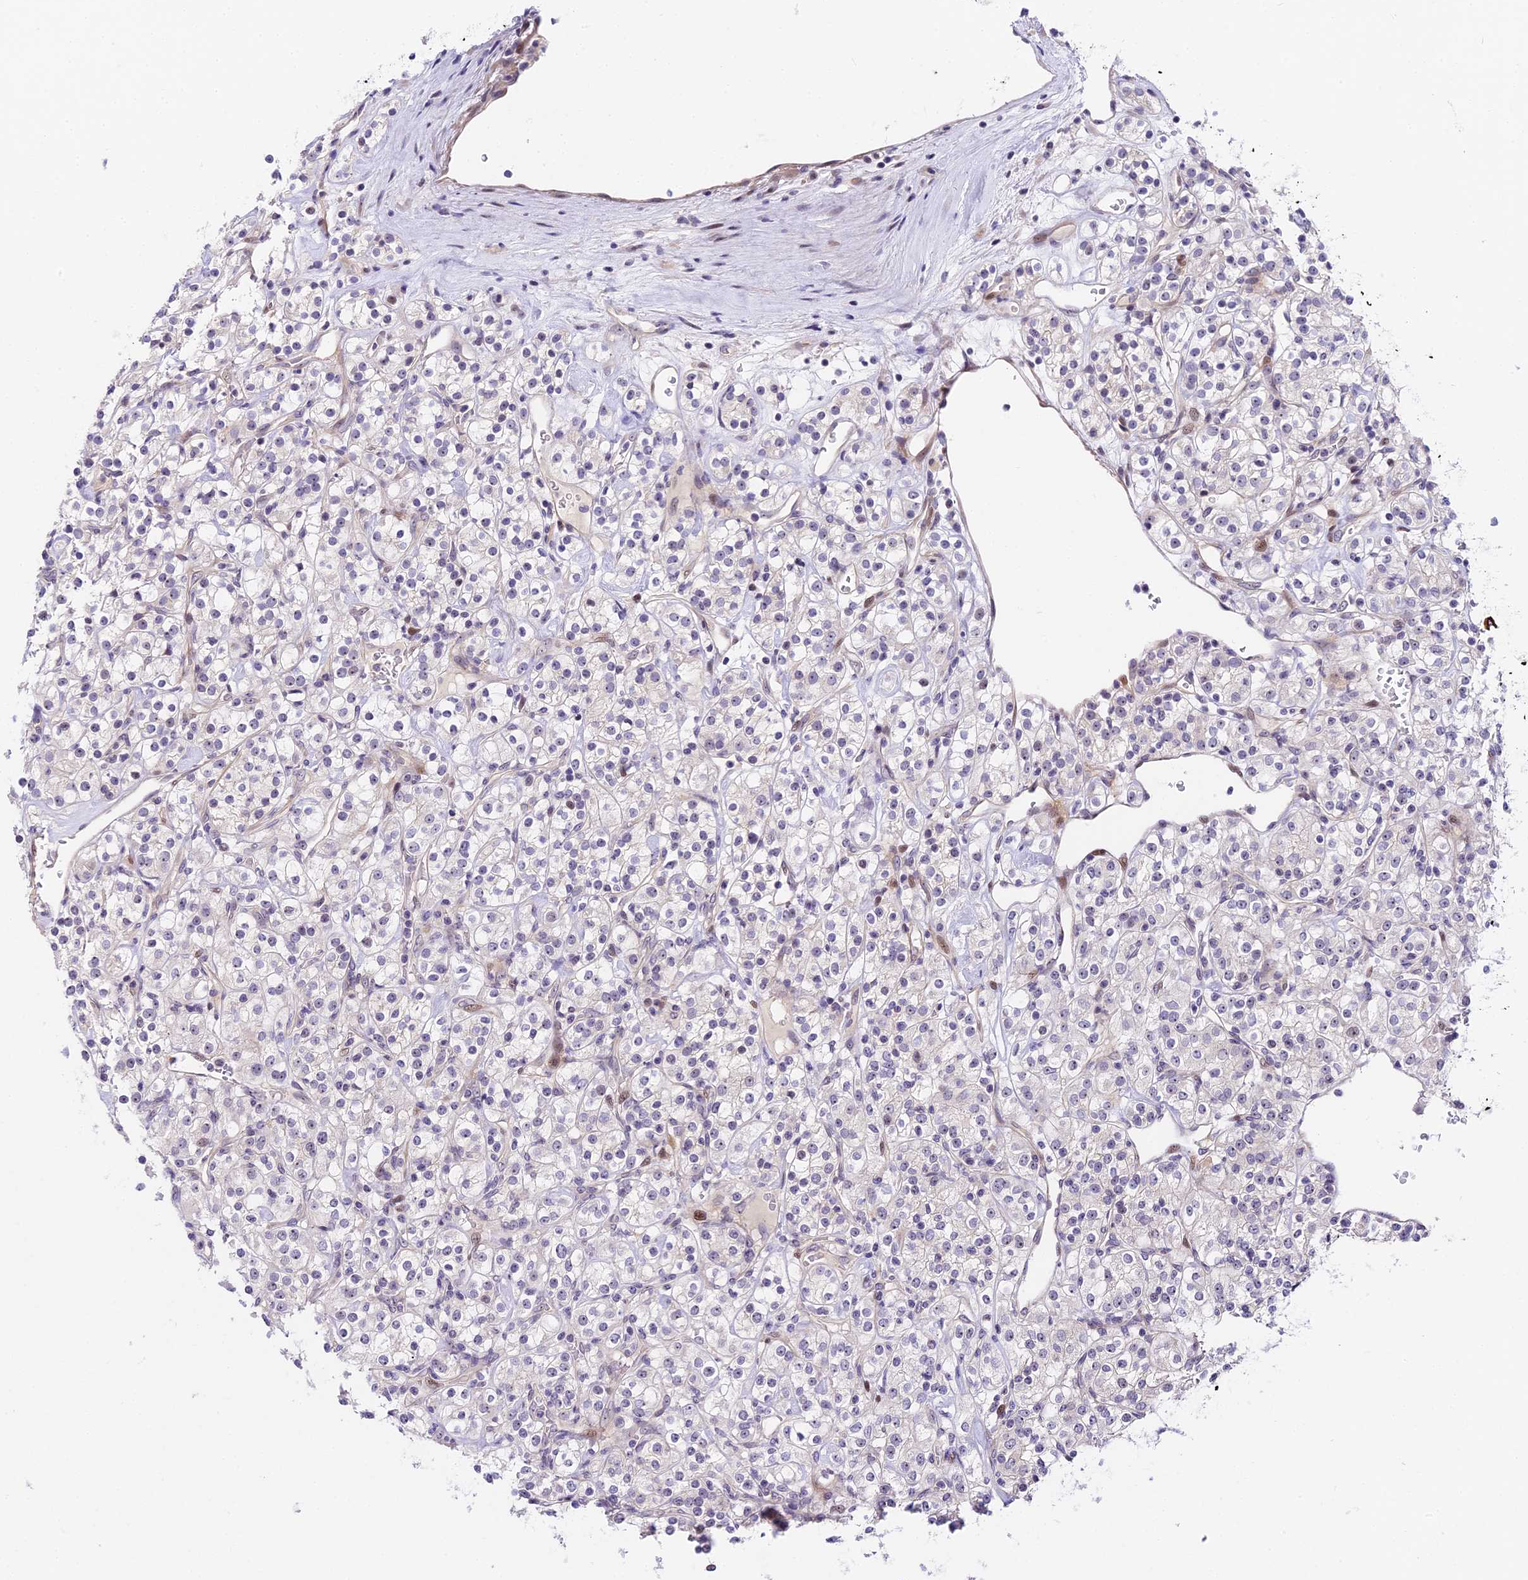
{"staining": {"intensity": "moderate", "quantity": "<25%", "location": "nuclear"}, "tissue": "renal cancer", "cell_type": "Tumor cells", "image_type": "cancer", "snomed": [{"axis": "morphology", "description": "Adenocarcinoma, NOS"}, {"axis": "topography", "description": "Kidney"}], "caption": "Human adenocarcinoma (renal) stained with a brown dye reveals moderate nuclear positive staining in about <25% of tumor cells.", "gene": "MIDN", "patient": {"sex": "male", "age": 77}}